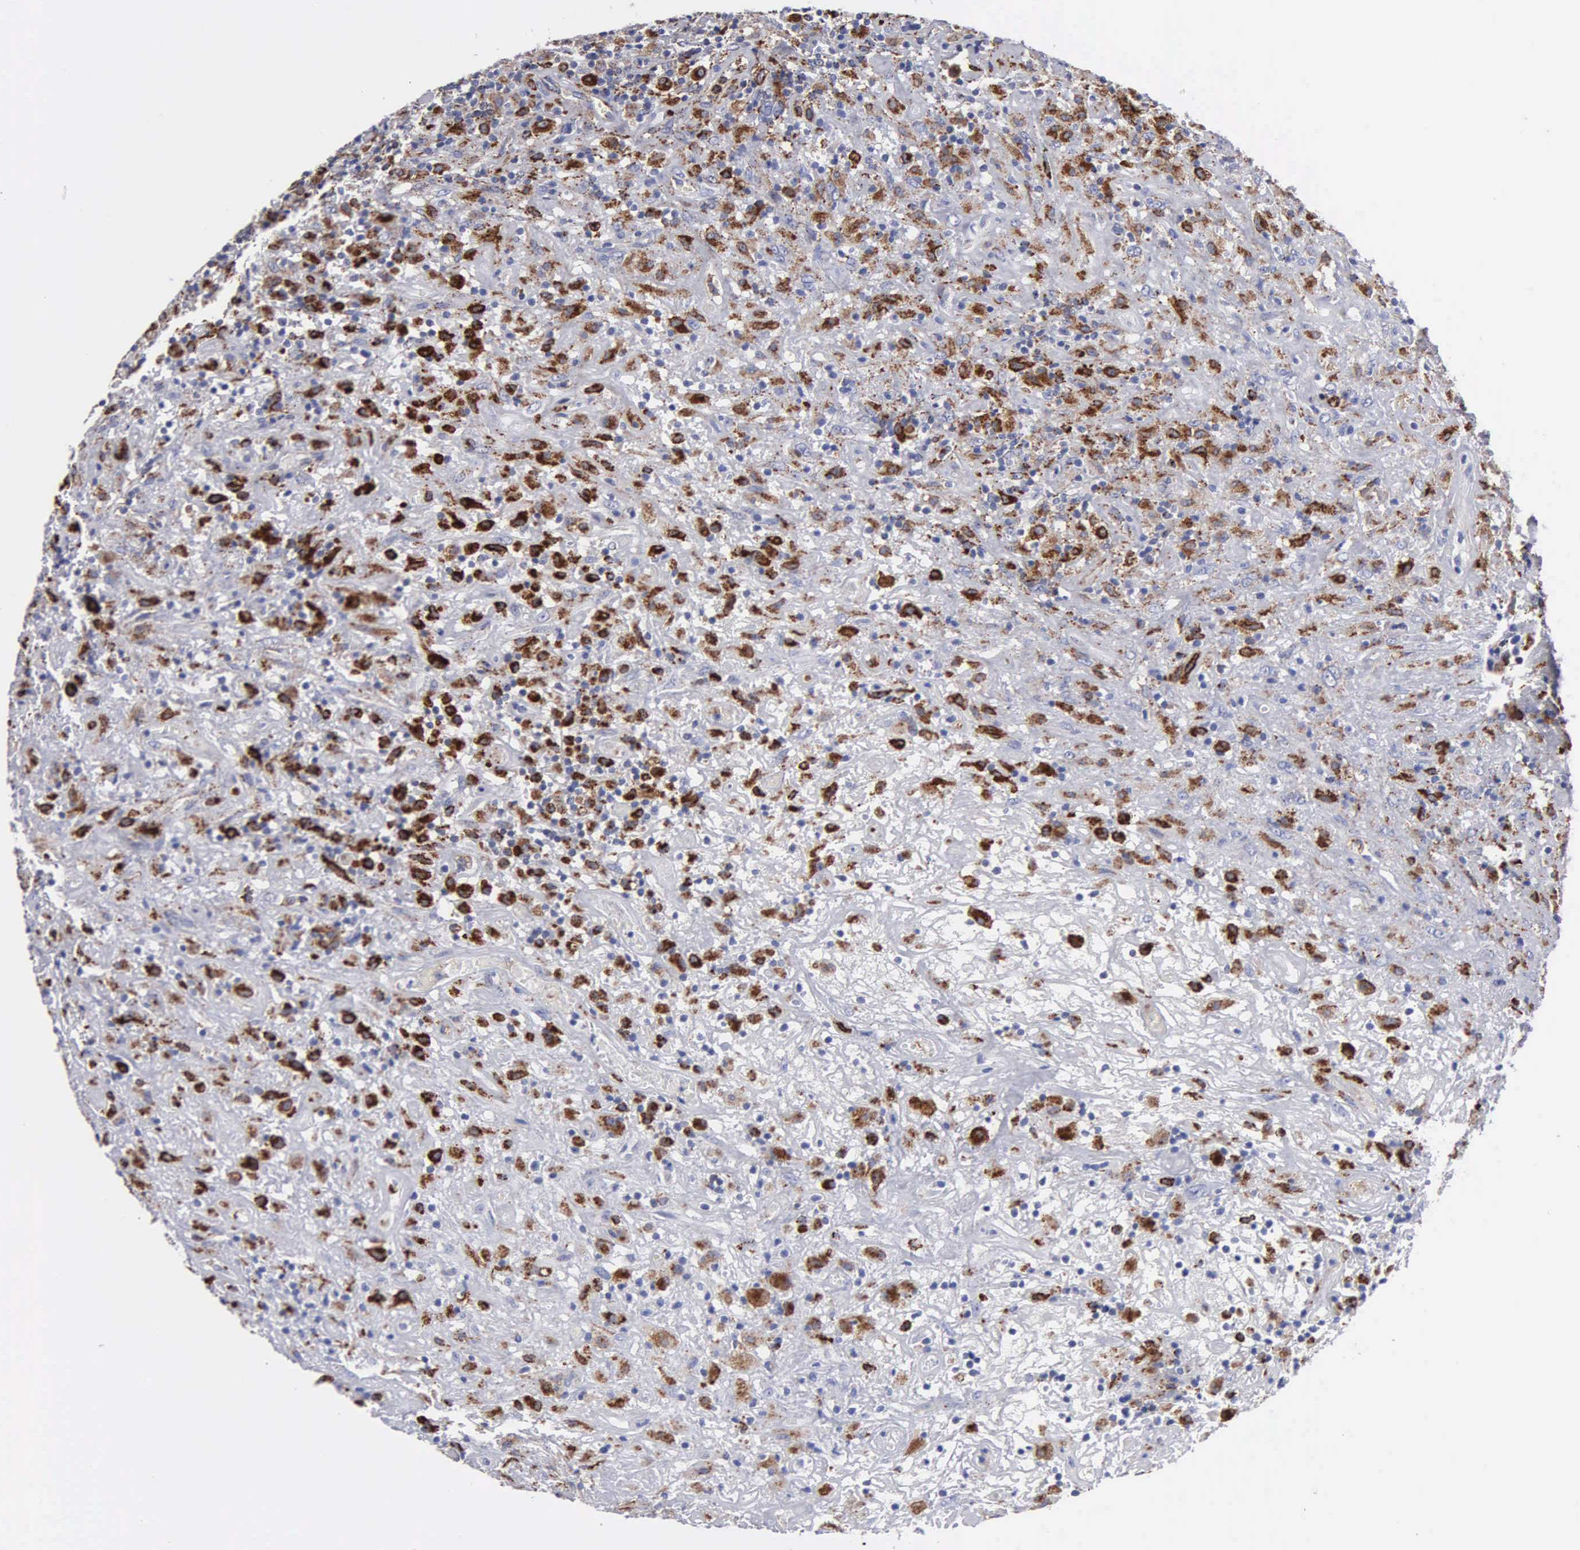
{"staining": {"intensity": "strong", "quantity": "<25%", "location": "cytoplasmic/membranous"}, "tissue": "lymphoma", "cell_type": "Tumor cells", "image_type": "cancer", "snomed": [{"axis": "morphology", "description": "Hodgkin's disease, NOS"}, {"axis": "topography", "description": "Lymph node"}], "caption": "This is a micrograph of immunohistochemistry (IHC) staining of lymphoma, which shows strong positivity in the cytoplasmic/membranous of tumor cells.", "gene": "CTSH", "patient": {"sex": "male", "age": 46}}